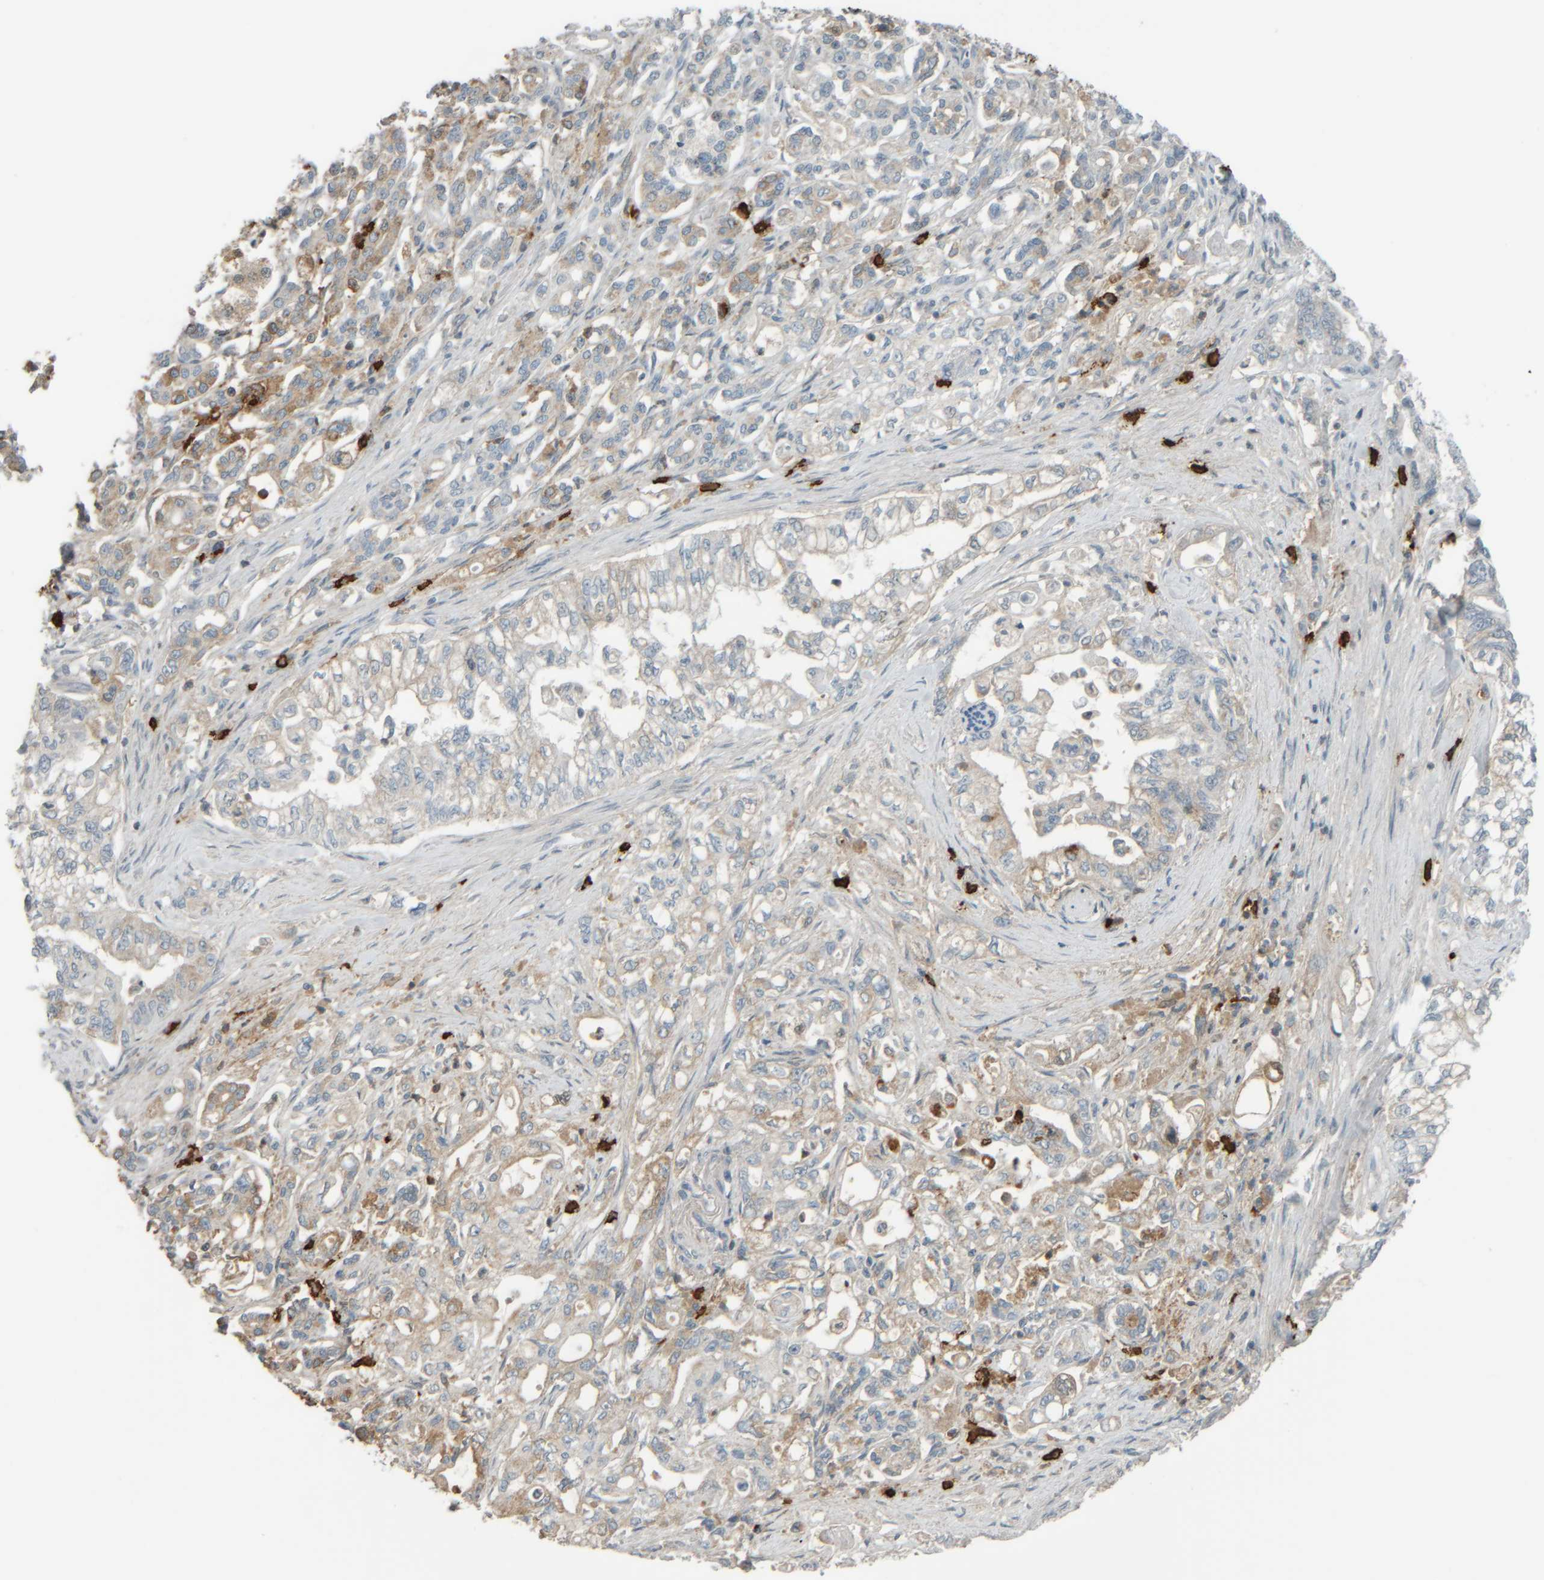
{"staining": {"intensity": "weak", "quantity": "25%-75%", "location": "cytoplasmic/membranous"}, "tissue": "pancreatic cancer", "cell_type": "Tumor cells", "image_type": "cancer", "snomed": [{"axis": "morphology", "description": "Normal tissue, NOS"}, {"axis": "topography", "description": "Pancreas"}], "caption": "A low amount of weak cytoplasmic/membranous positivity is seen in approximately 25%-75% of tumor cells in pancreatic cancer tissue.", "gene": "TPSAB1", "patient": {"sex": "male", "age": 42}}